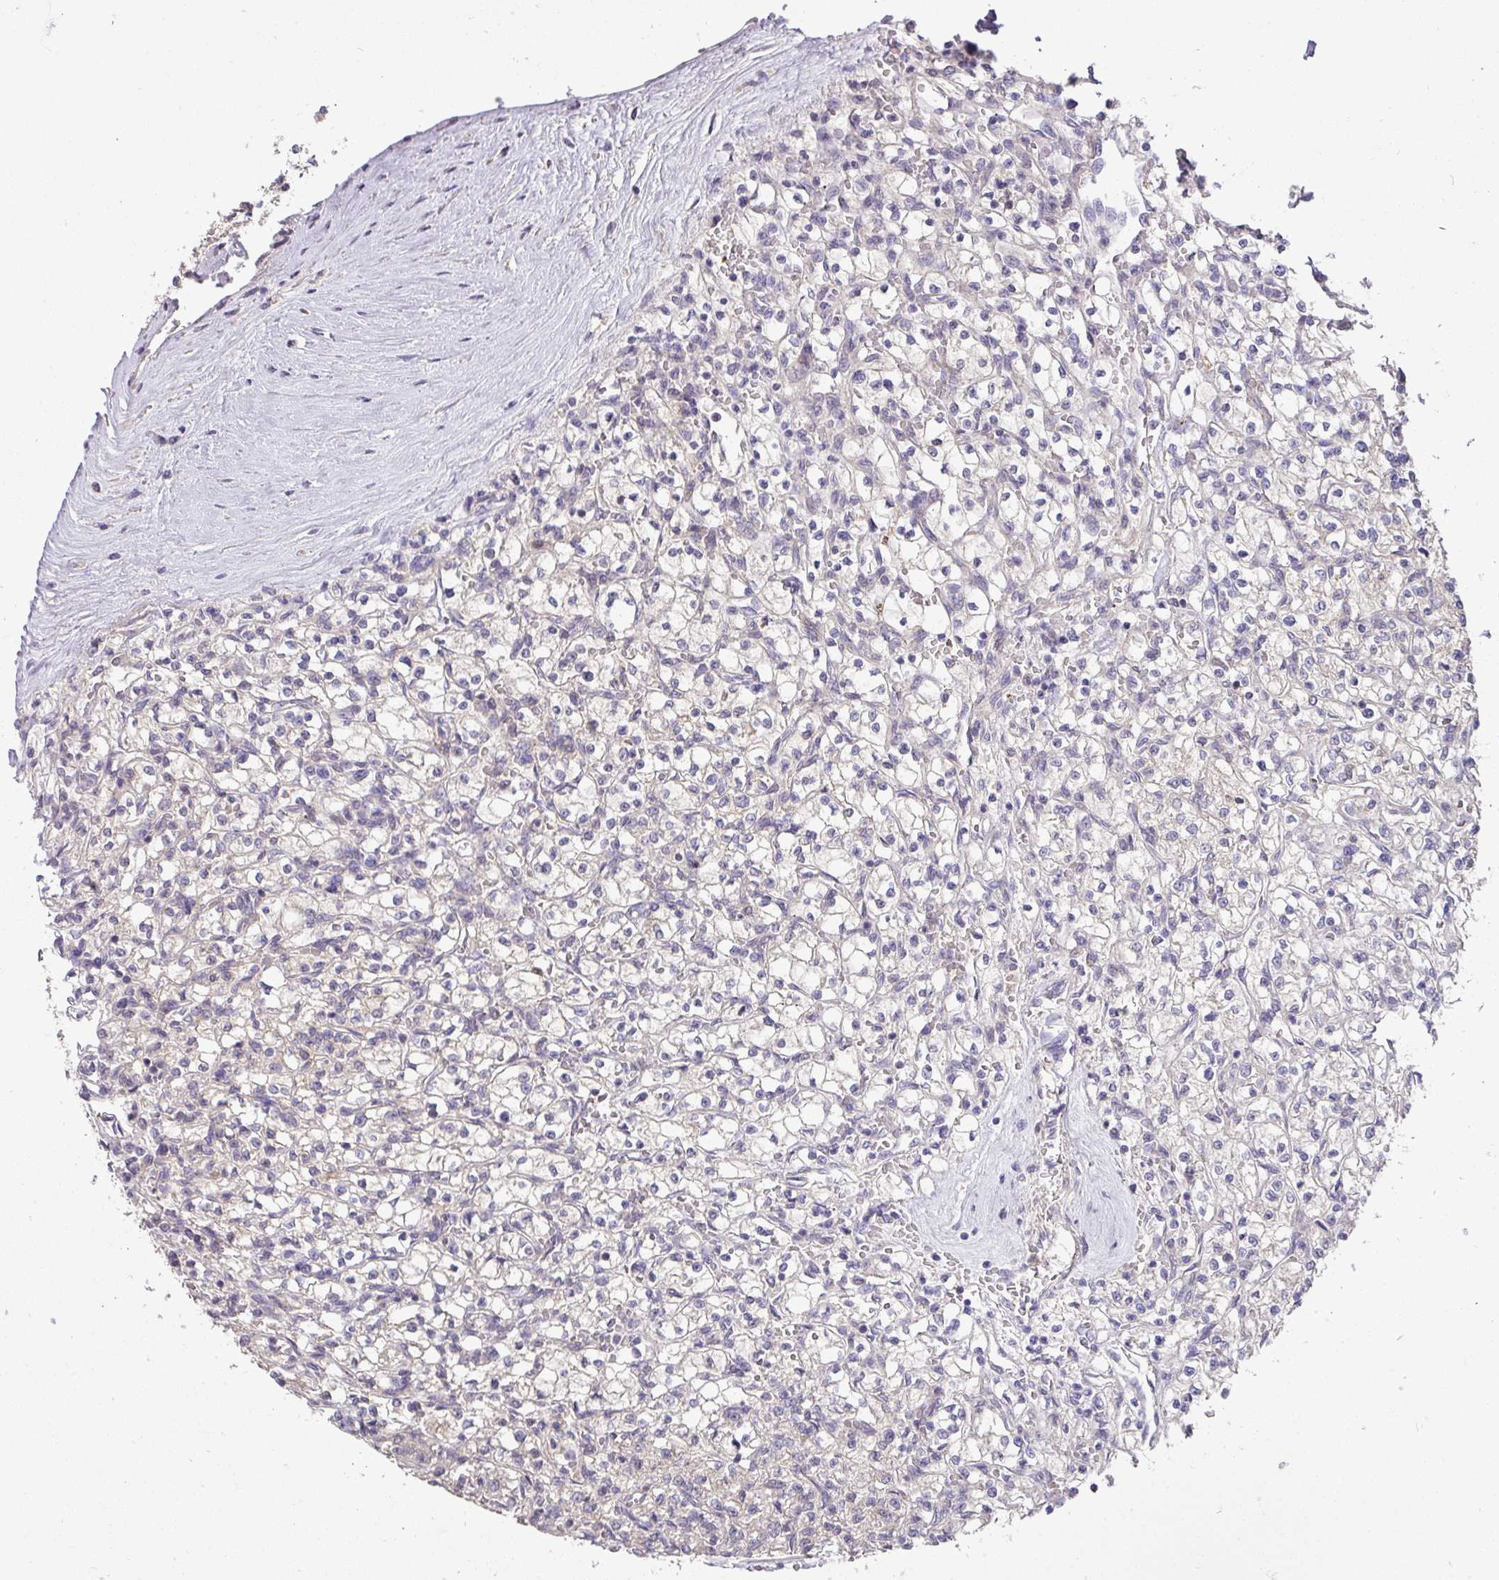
{"staining": {"intensity": "negative", "quantity": "none", "location": "none"}, "tissue": "renal cancer", "cell_type": "Tumor cells", "image_type": "cancer", "snomed": [{"axis": "morphology", "description": "Adenocarcinoma, NOS"}, {"axis": "topography", "description": "Kidney"}], "caption": "A high-resolution micrograph shows IHC staining of renal adenocarcinoma, which reveals no significant expression in tumor cells. (Stains: DAB immunohistochemistry with hematoxylin counter stain, Microscopy: brightfield microscopy at high magnification).", "gene": "HOXC13", "patient": {"sex": "female", "age": 64}}